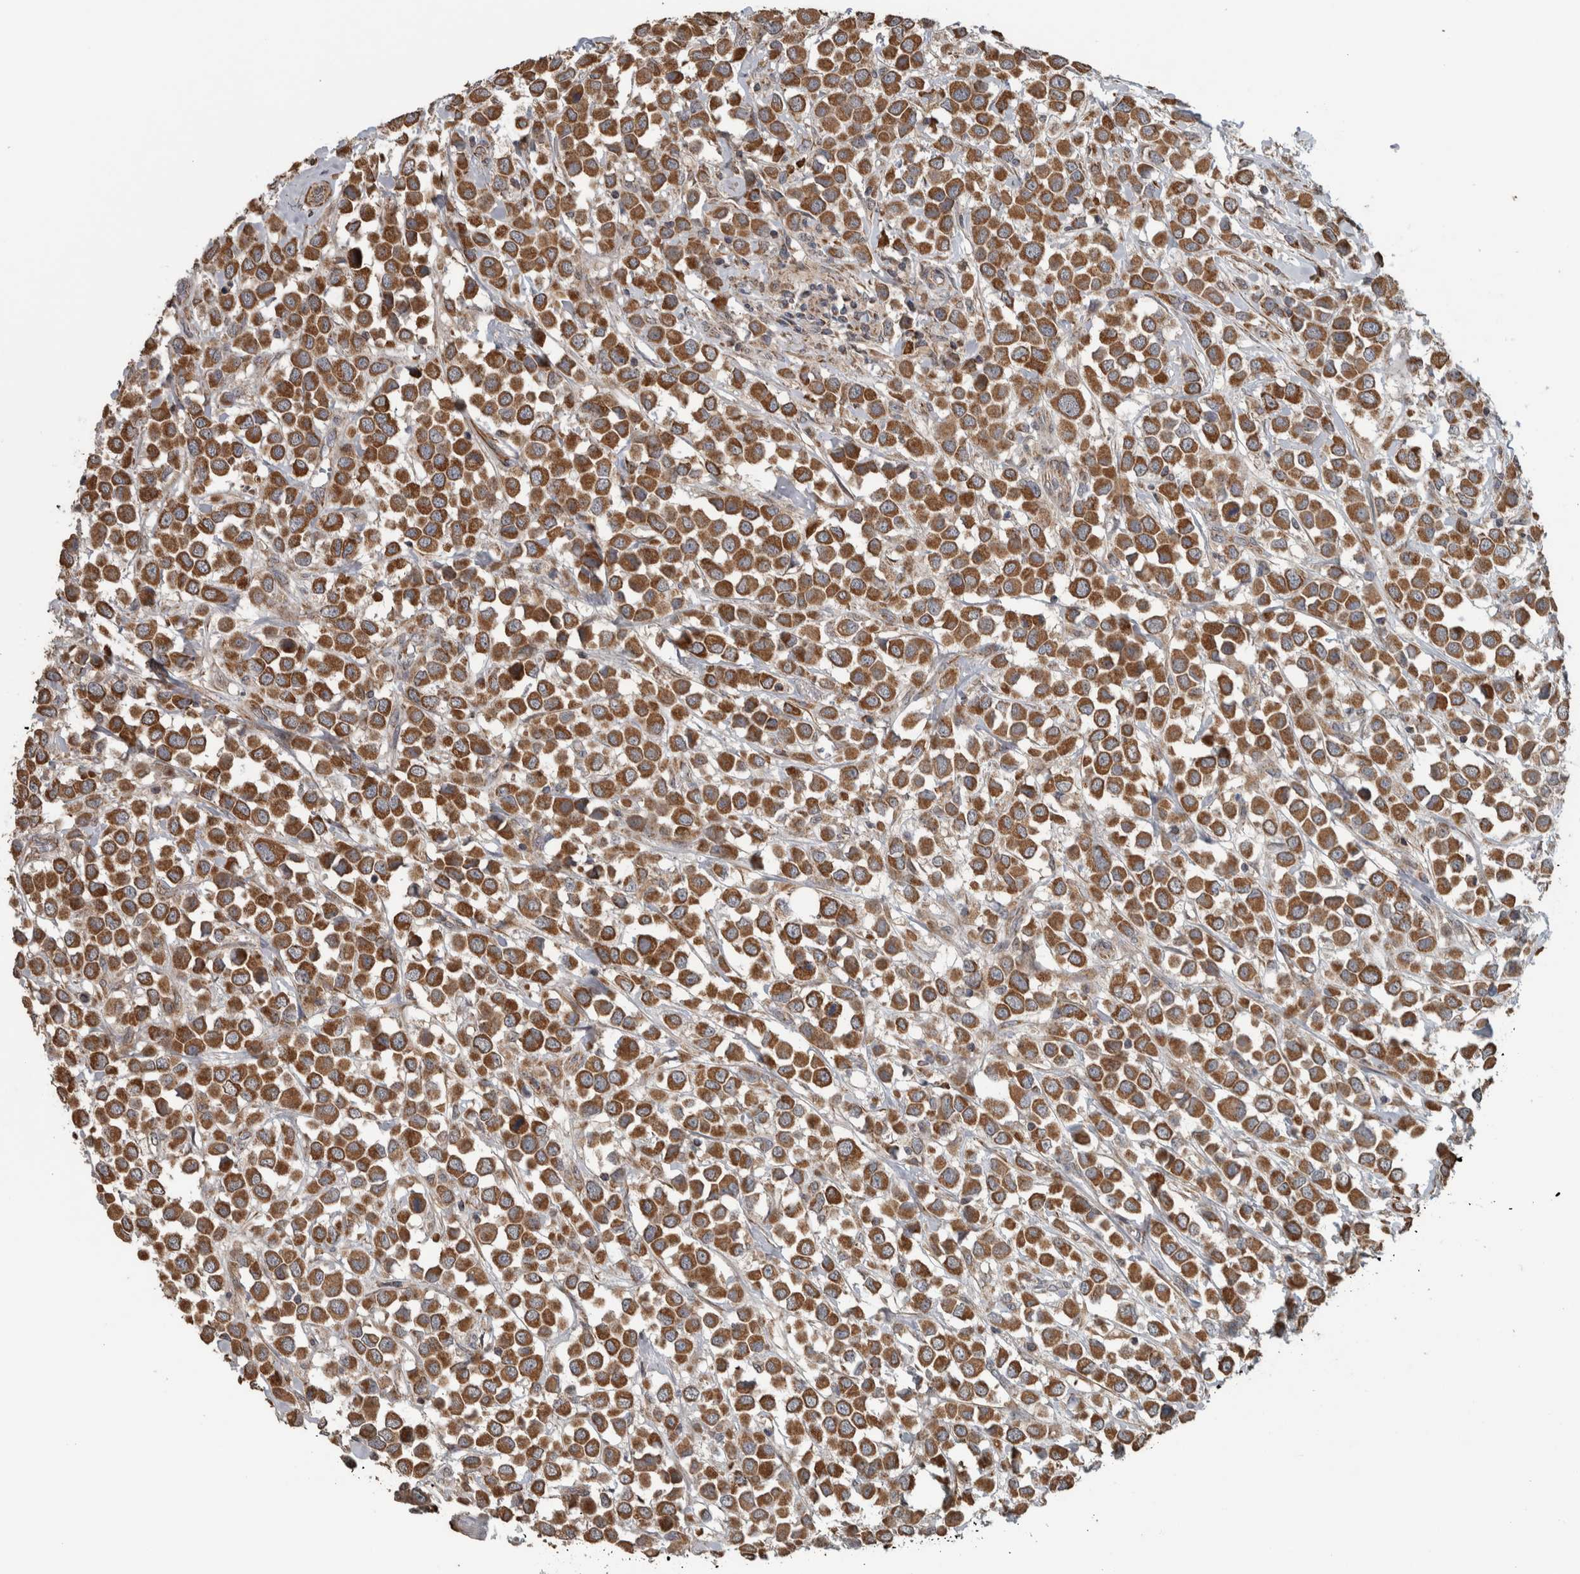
{"staining": {"intensity": "strong", "quantity": ">75%", "location": "cytoplasmic/membranous"}, "tissue": "breast cancer", "cell_type": "Tumor cells", "image_type": "cancer", "snomed": [{"axis": "morphology", "description": "Duct carcinoma"}, {"axis": "topography", "description": "Breast"}], "caption": "High-power microscopy captured an immunohistochemistry micrograph of breast cancer (invasive ductal carcinoma), revealing strong cytoplasmic/membranous positivity in approximately >75% of tumor cells.", "gene": "ARMC1", "patient": {"sex": "female", "age": 61}}